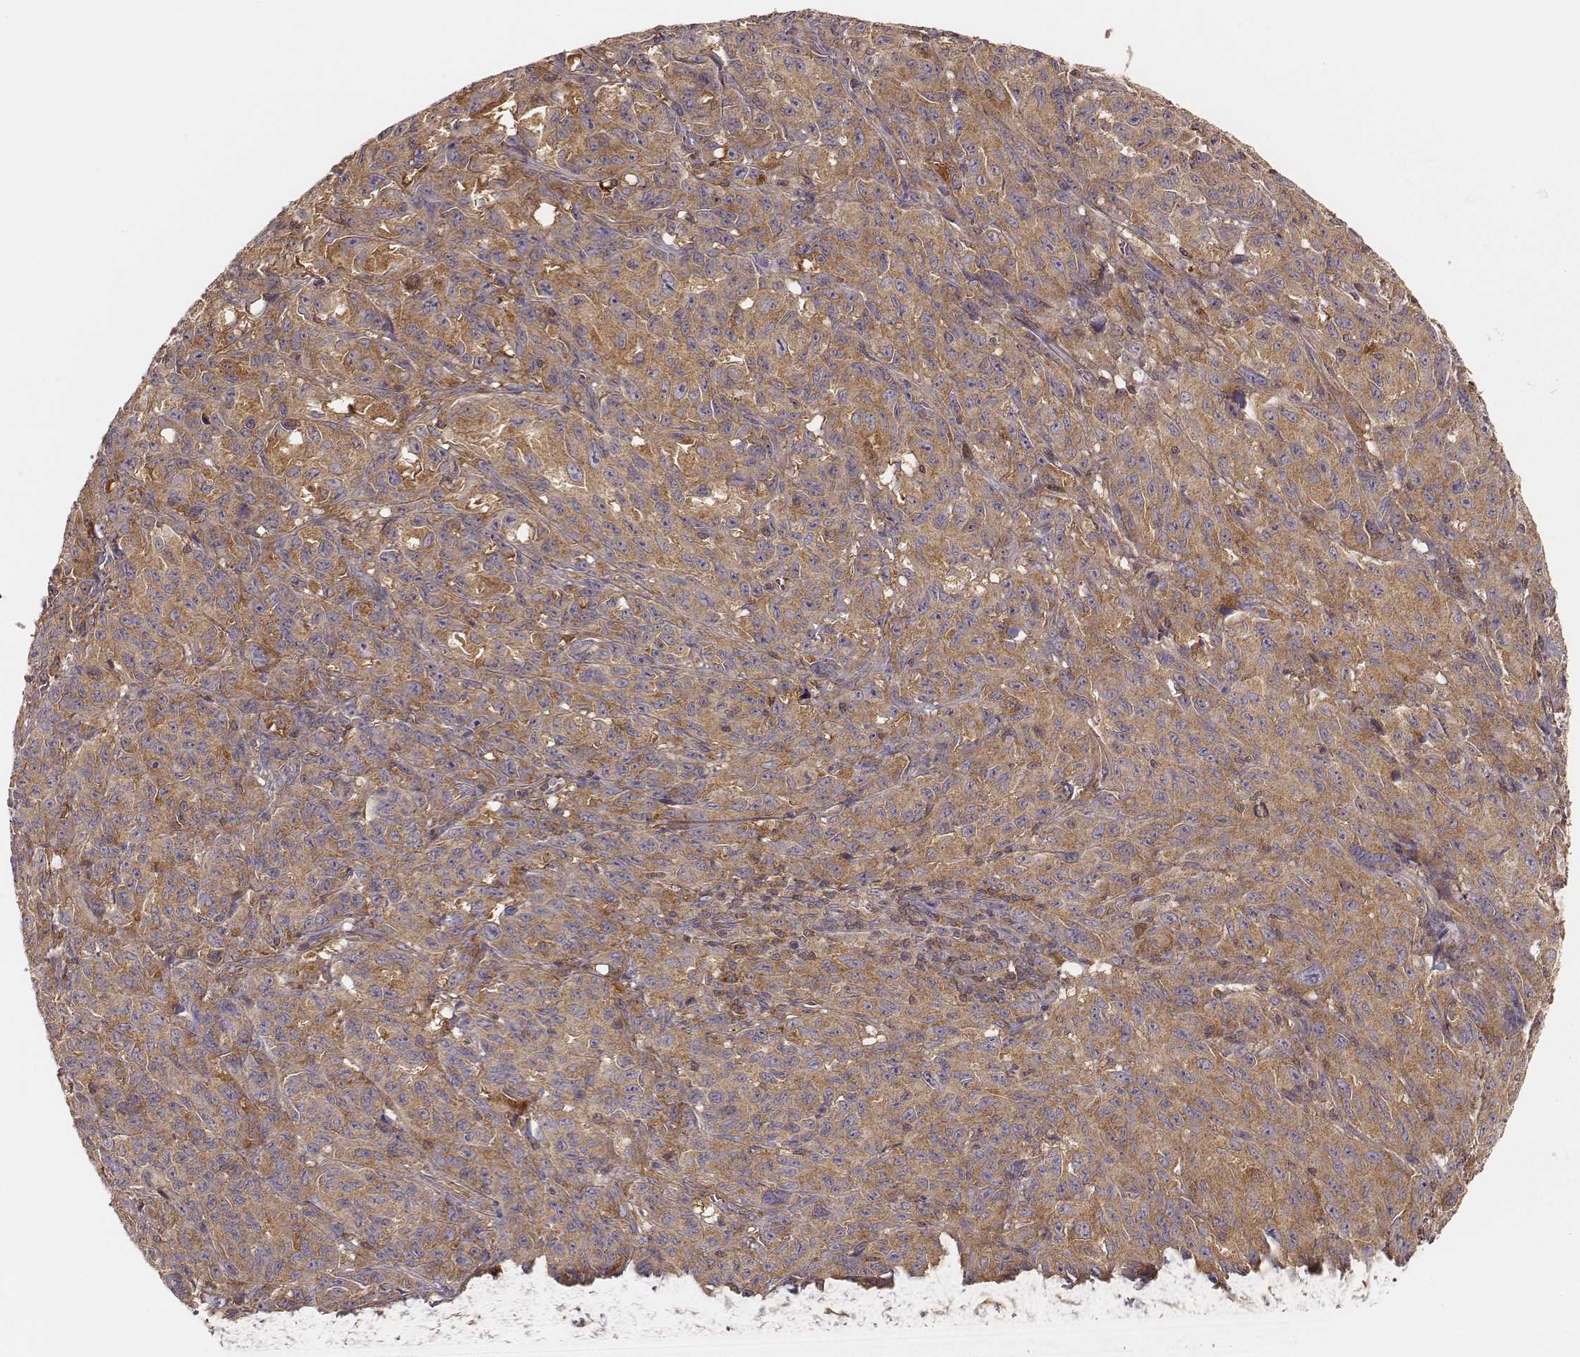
{"staining": {"intensity": "weak", "quantity": ">75%", "location": "cytoplasmic/membranous"}, "tissue": "melanoma", "cell_type": "Tumor cells", "image_type": "cancer", "snomed": [{"axis": "morphology", "description": "Malignant melanoma, NOS"}, {"axis": "topography", "description": "Vulva, labia, clitoris and Bartholin´s gland, NO"}], "caption": "Human malignant melanoma stained for a protein (brown) shows weak cytoplasmic/membranous positive expression in about >75% of tumor cells.", "gene": "CARS1", "patient": {"sex": "female", "age": 75}}